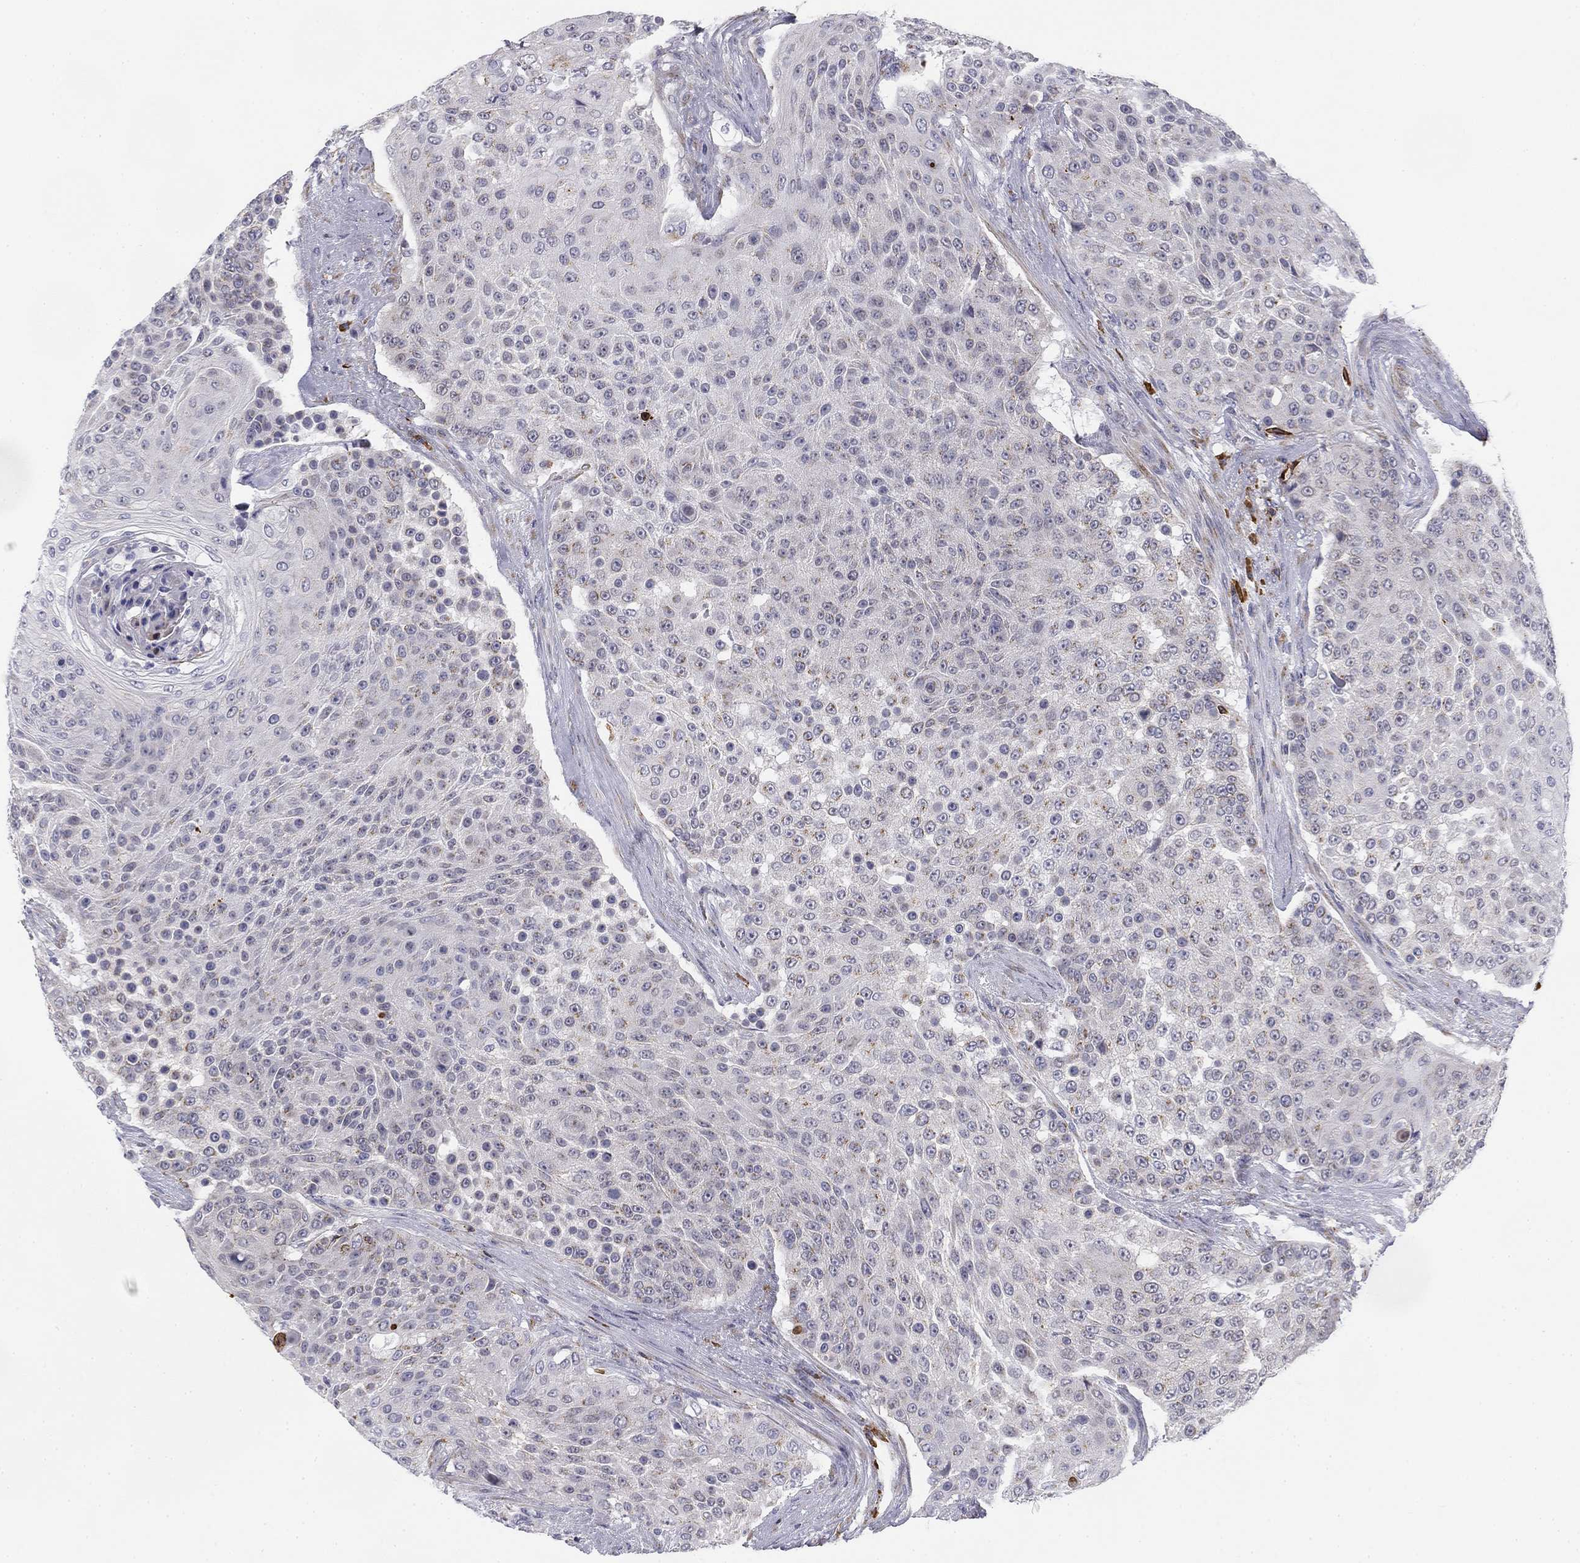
{"staining": {"intensity": "negative", "quantity": "none", "location": "none"}, "tissue": "urothelial cancer", "cell_type": "Tumor cells", "image_type": "cancer", "snomed": [{"axis": "morphology", "description": "Urothelial carcinoma, High grade"}, {"axis": "topography", "description": "Urinary bladder"}], "caption": "Human high-grade urothelial carcinoma stained for a protein using IHC exhibits no expression in tumor cells.", "gene": "TRAT1", "patient": {"sex": "female", "age": 63}}